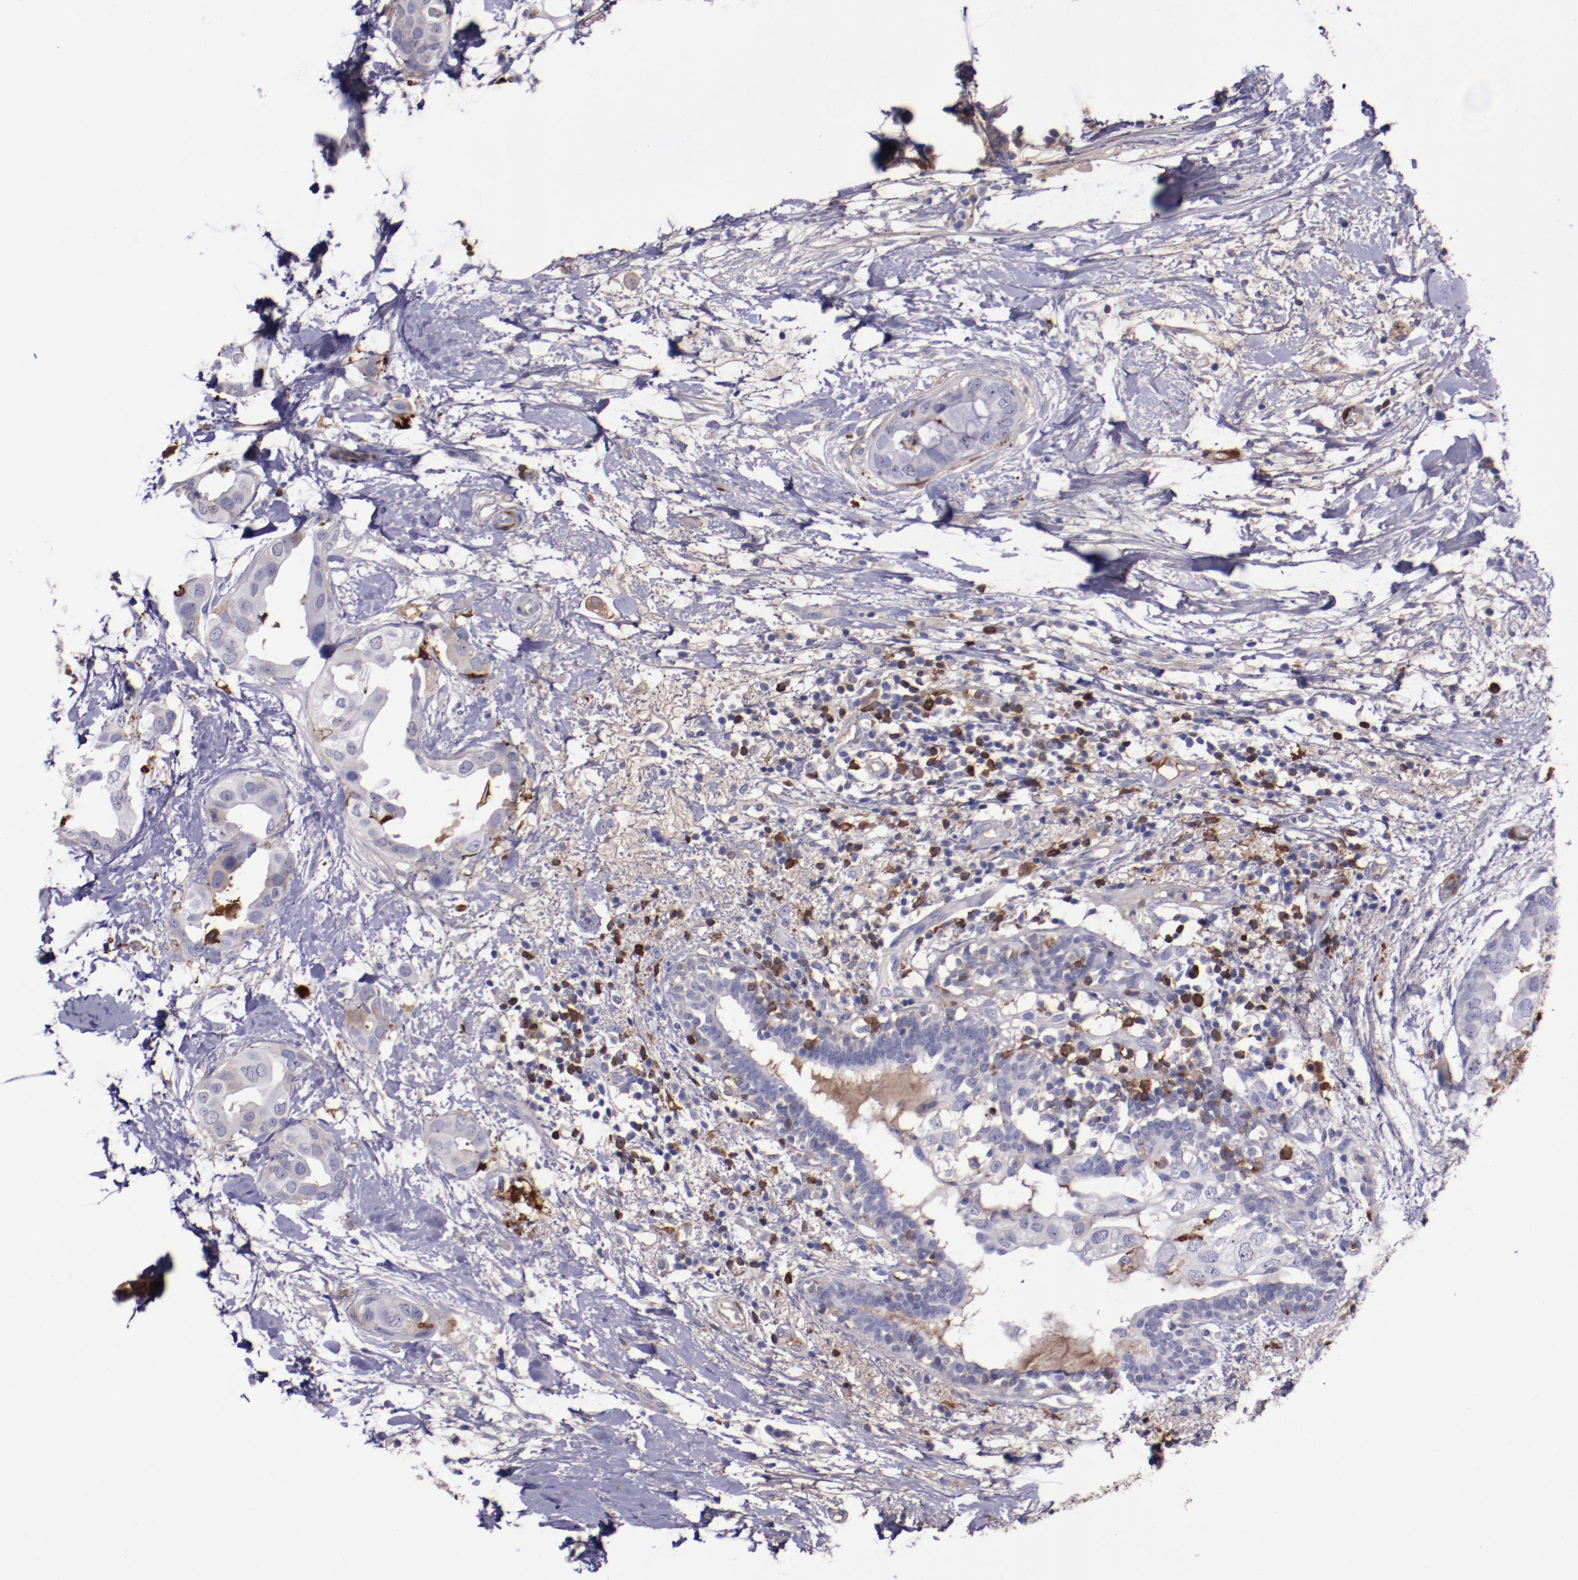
{"staining": {"intensity": "weak", "quantity": "<25%", "location": "cytoplasmic/membranous"}, "tissue": "breast cancer", "cell_type": "Tumor cells", "image_type": "cancer", "snomed": [{"axis": "morphology", "description": "Duct carcinoma"}, {"axis": "topography", "description": "Breast"}], "caption": "DAB (3,3'-diaminobenzidine) immunohistochemical staining of infiltrating ductal carcinoma (breast) demonstrates no significant positivity in tumor cells.", "gene": "APOH", "patient": {"sex": "female", "age": 40}}